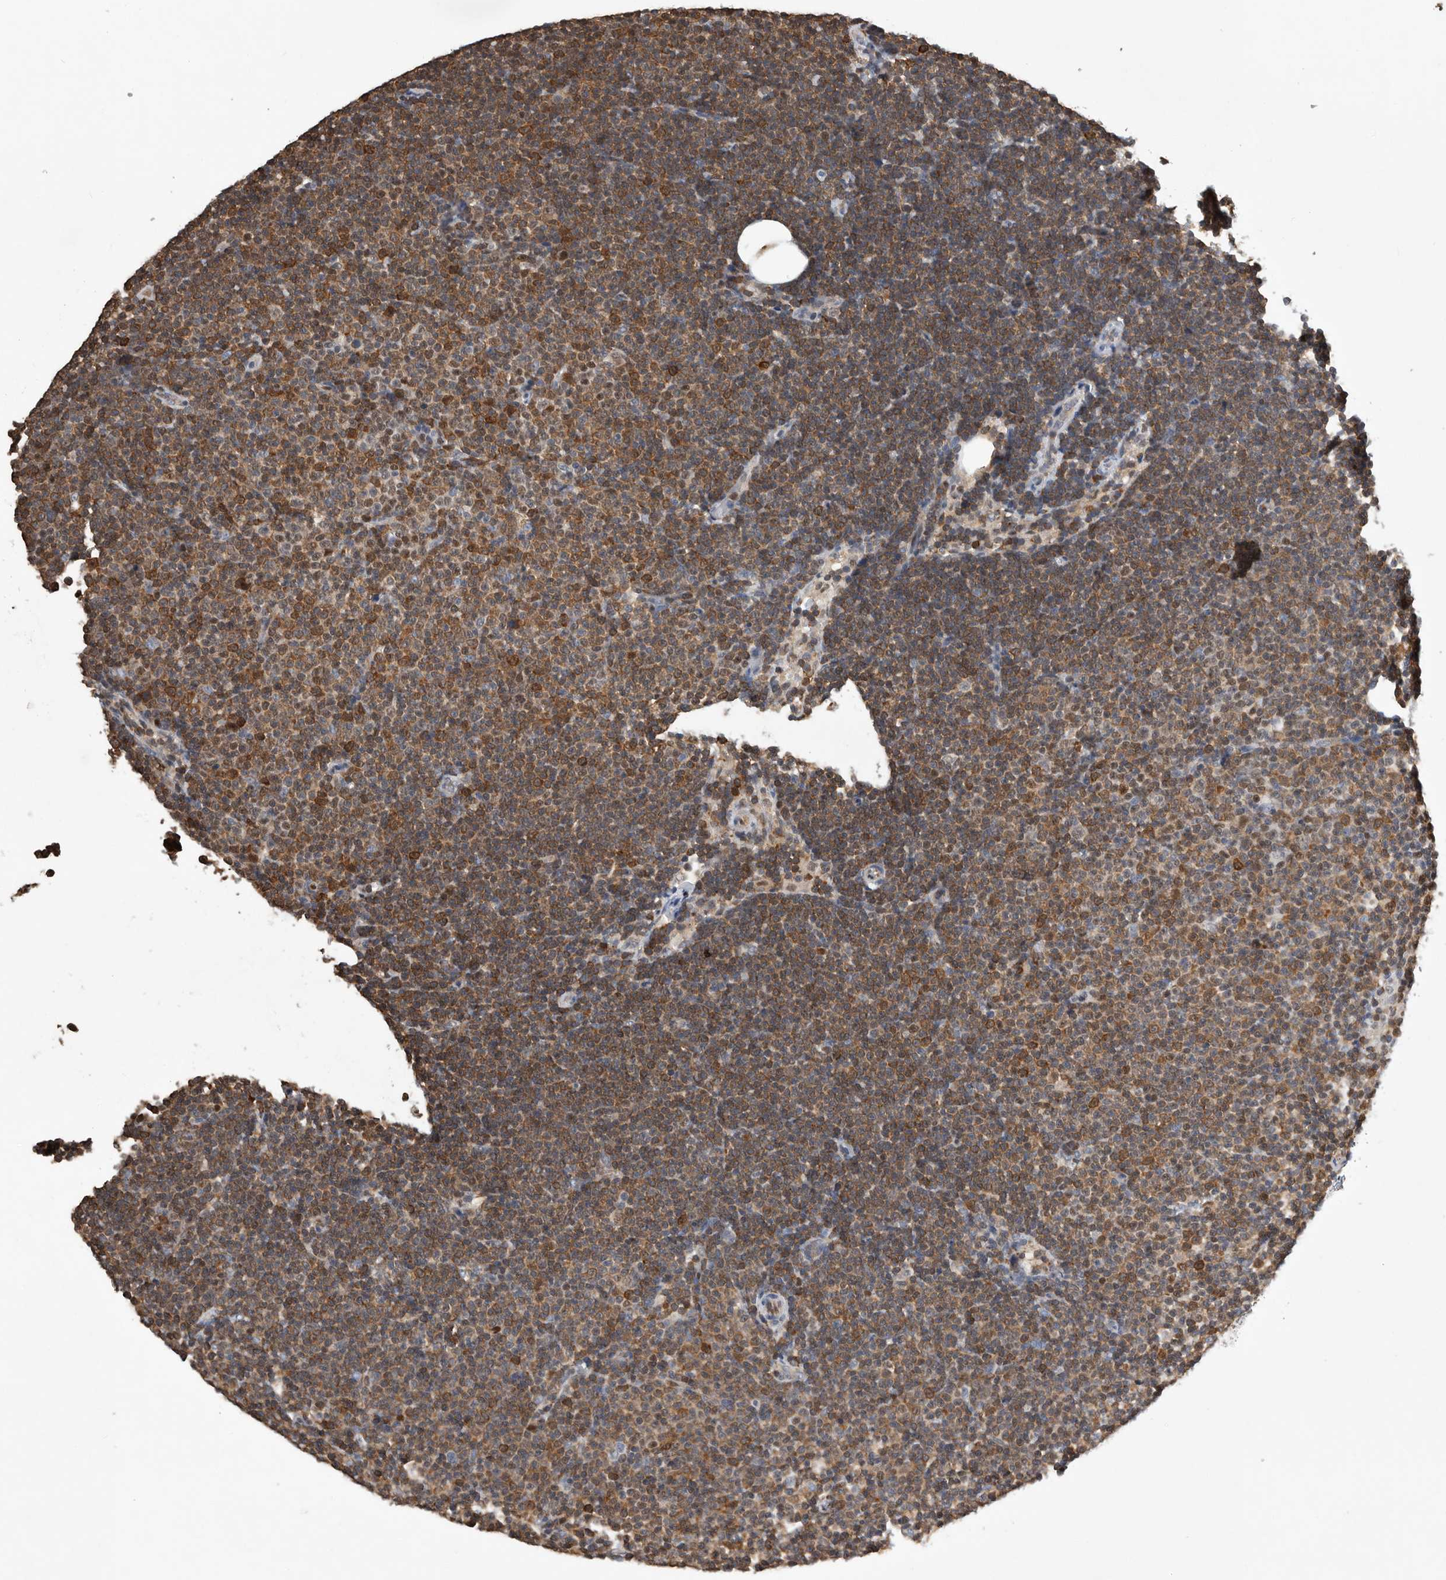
{"staining": {"intensity": "moderate", "quantity": ">75%", "location": "cytoplasmic/membranous"}, "tissue": "lymphoma", "cell_type": "Tumor cells", "image_type": "cancer", "snomed": [{"axis": "morphology", "description": "Malignant lymphoma, non-Hodgkin's type, Low grade"}, {"axis": "topography", "description": "Lymph node"}], "caption": "Lymphoma tissue exhibits moderate cytoplasmic/membranous expression in approximately >75% of tumor cells", "gene": "PDCD4", "patient": {"sex": "female", "age": 53}}